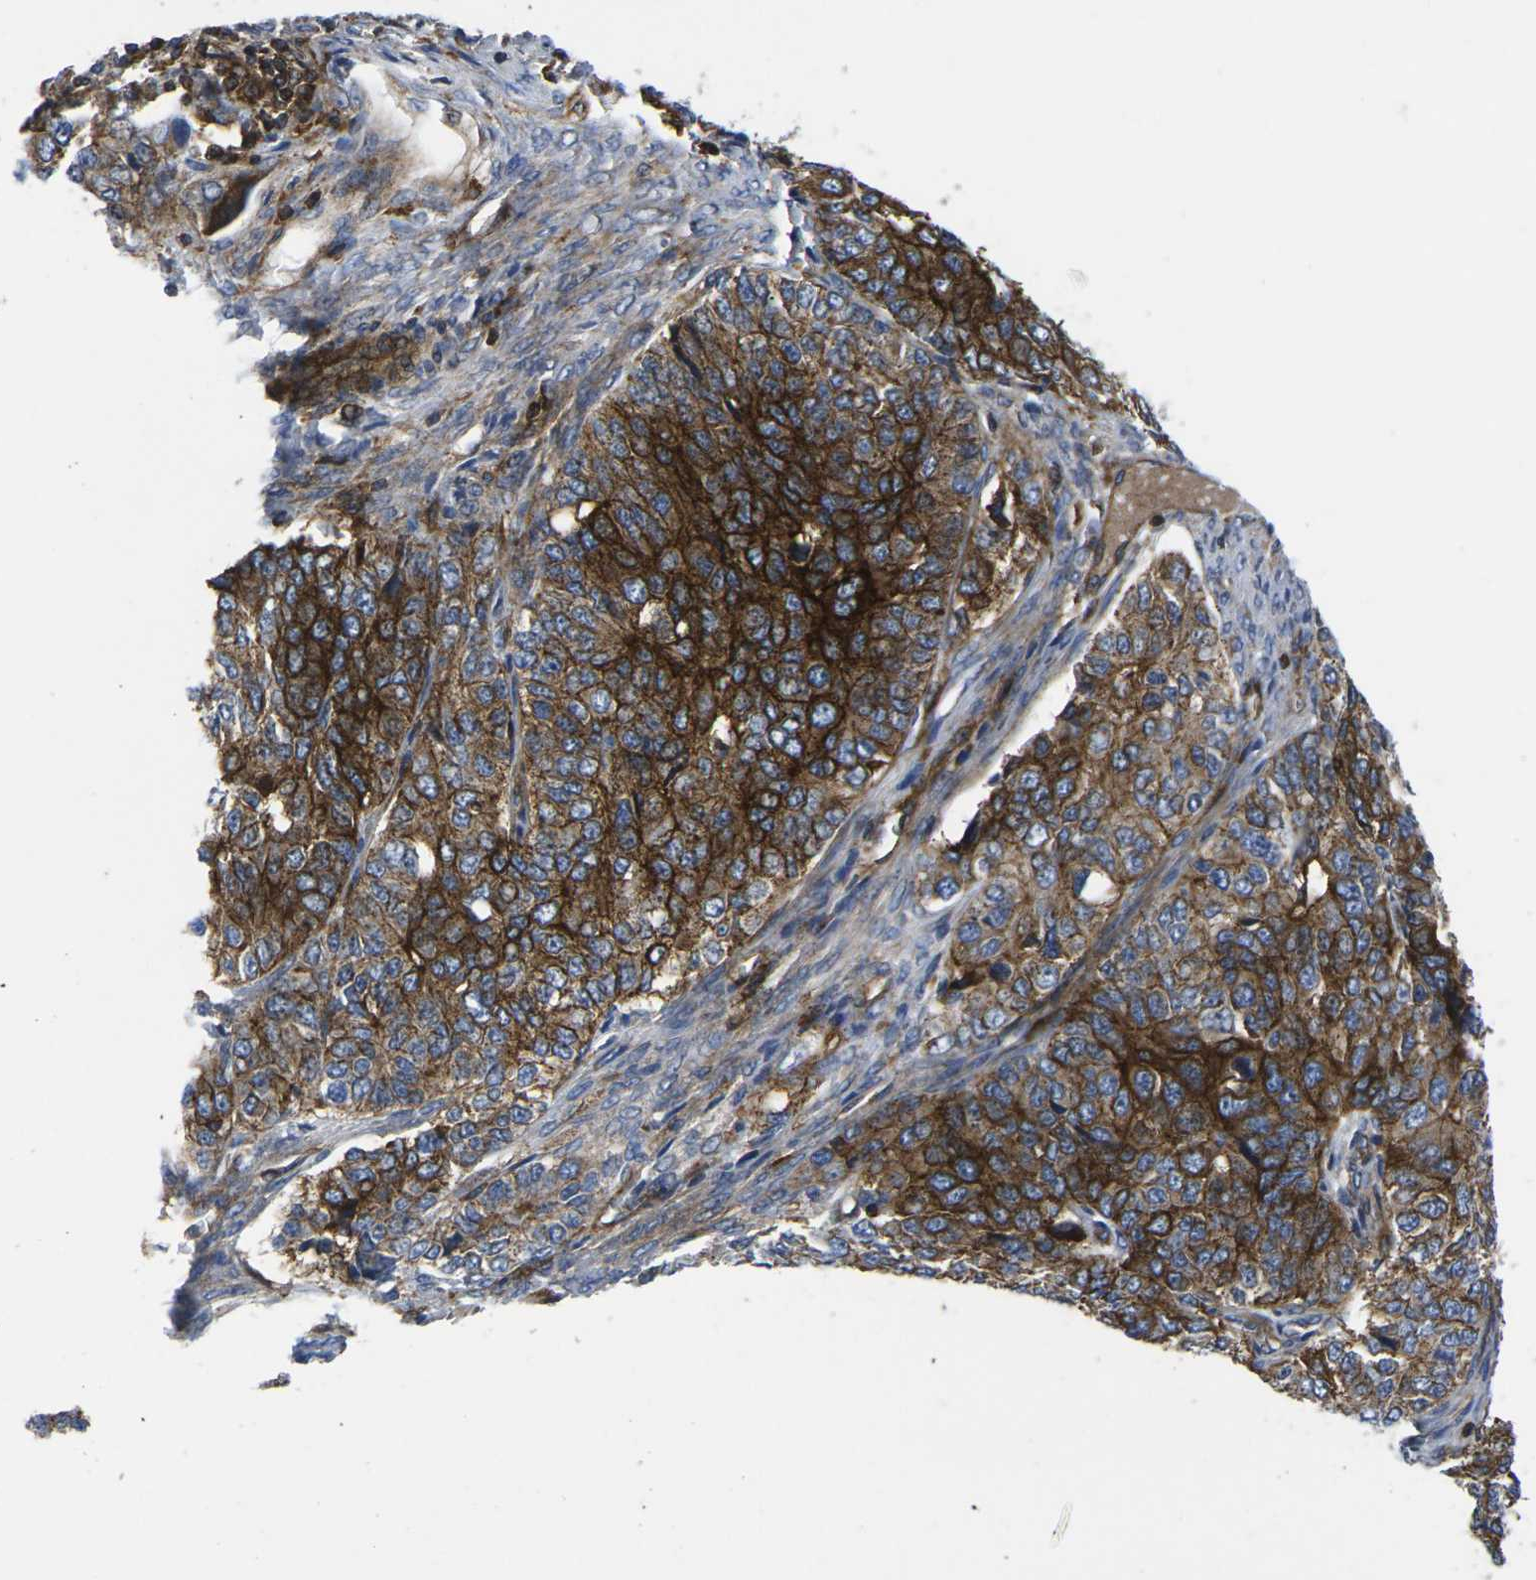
{"staining": {"intensity": "strong", "quantity": ">75%", "location": "cytoplasmic/membranous"}, "tissue": "ovarian cancer", "cell_type": "Tumor cells", "image_type": "cancer", "snomed": [{"axis": "morphology", "description": "Carcinoma, endometroid"}, {"axis": "topography", "description": "Ovary"}], "caption": "DAB (3,3'-diaminobenzidine) immunohistochemical staining of ovarian cancer (endometroid carcinoma) shows strong cytoplasmic/membranous protein staining in about >75% of tumor cells.", "gene": "IQGAP1", "patient": {"sex": "female", "age": 51}}